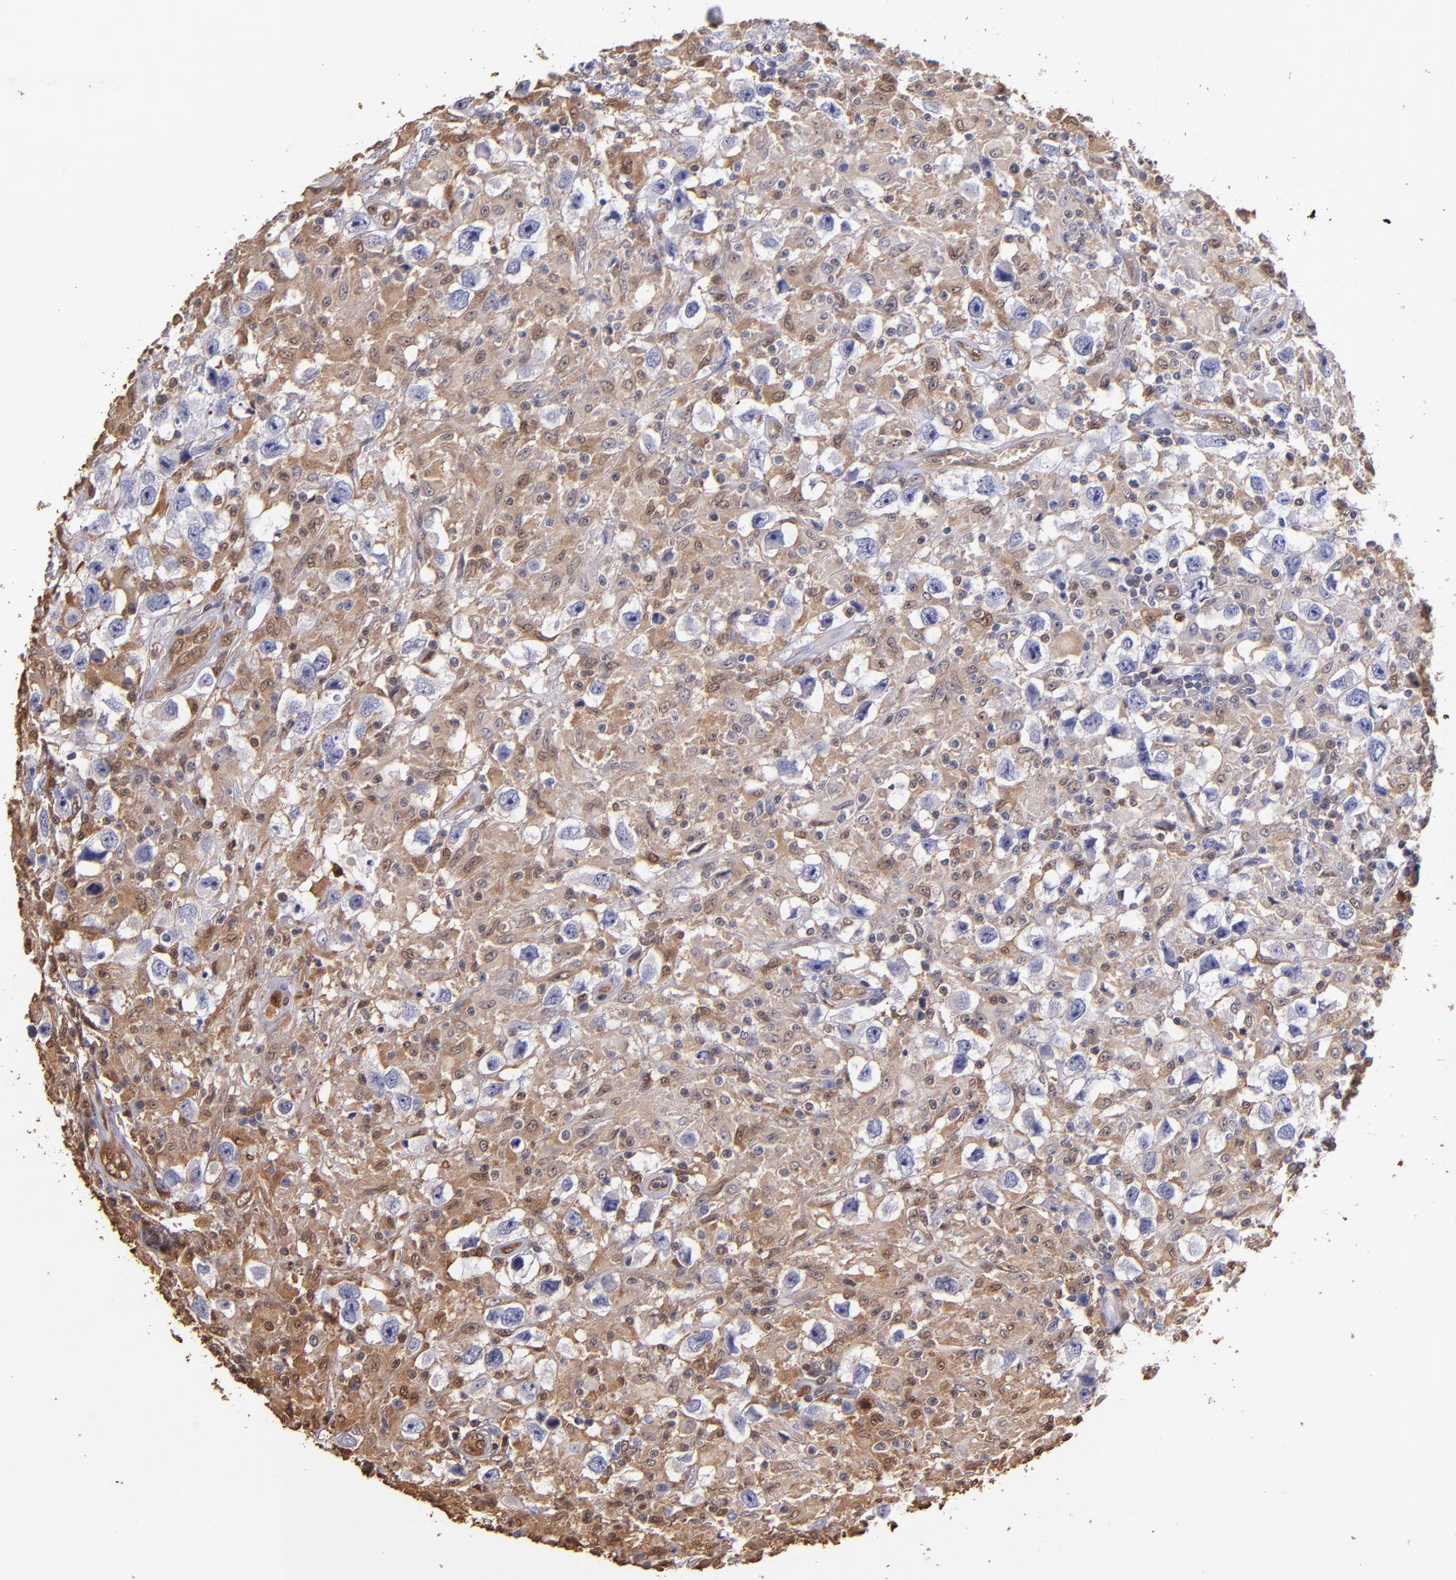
{"staining": {"intensity": "moderate", "quantity": ">75%", "location": "cytoplasmic/membranous"}, "tissue": "testis cancer", "cell_type": "Tumor cells", "image_type": "cancer", "snomed": [{"axis": "morphology", "description": "Seminoma, NOS"}, {"axis": "topography", "description": "Testis"}], "caption": "The histopathology image exhibits immunohistochemical staining of seminoma (testis). There is moderate cytoplasmic/membranous staining is present in about >75% of tumor cells.", "gene": "S100A6", "patient": {"sex": "male", "age": 34}}